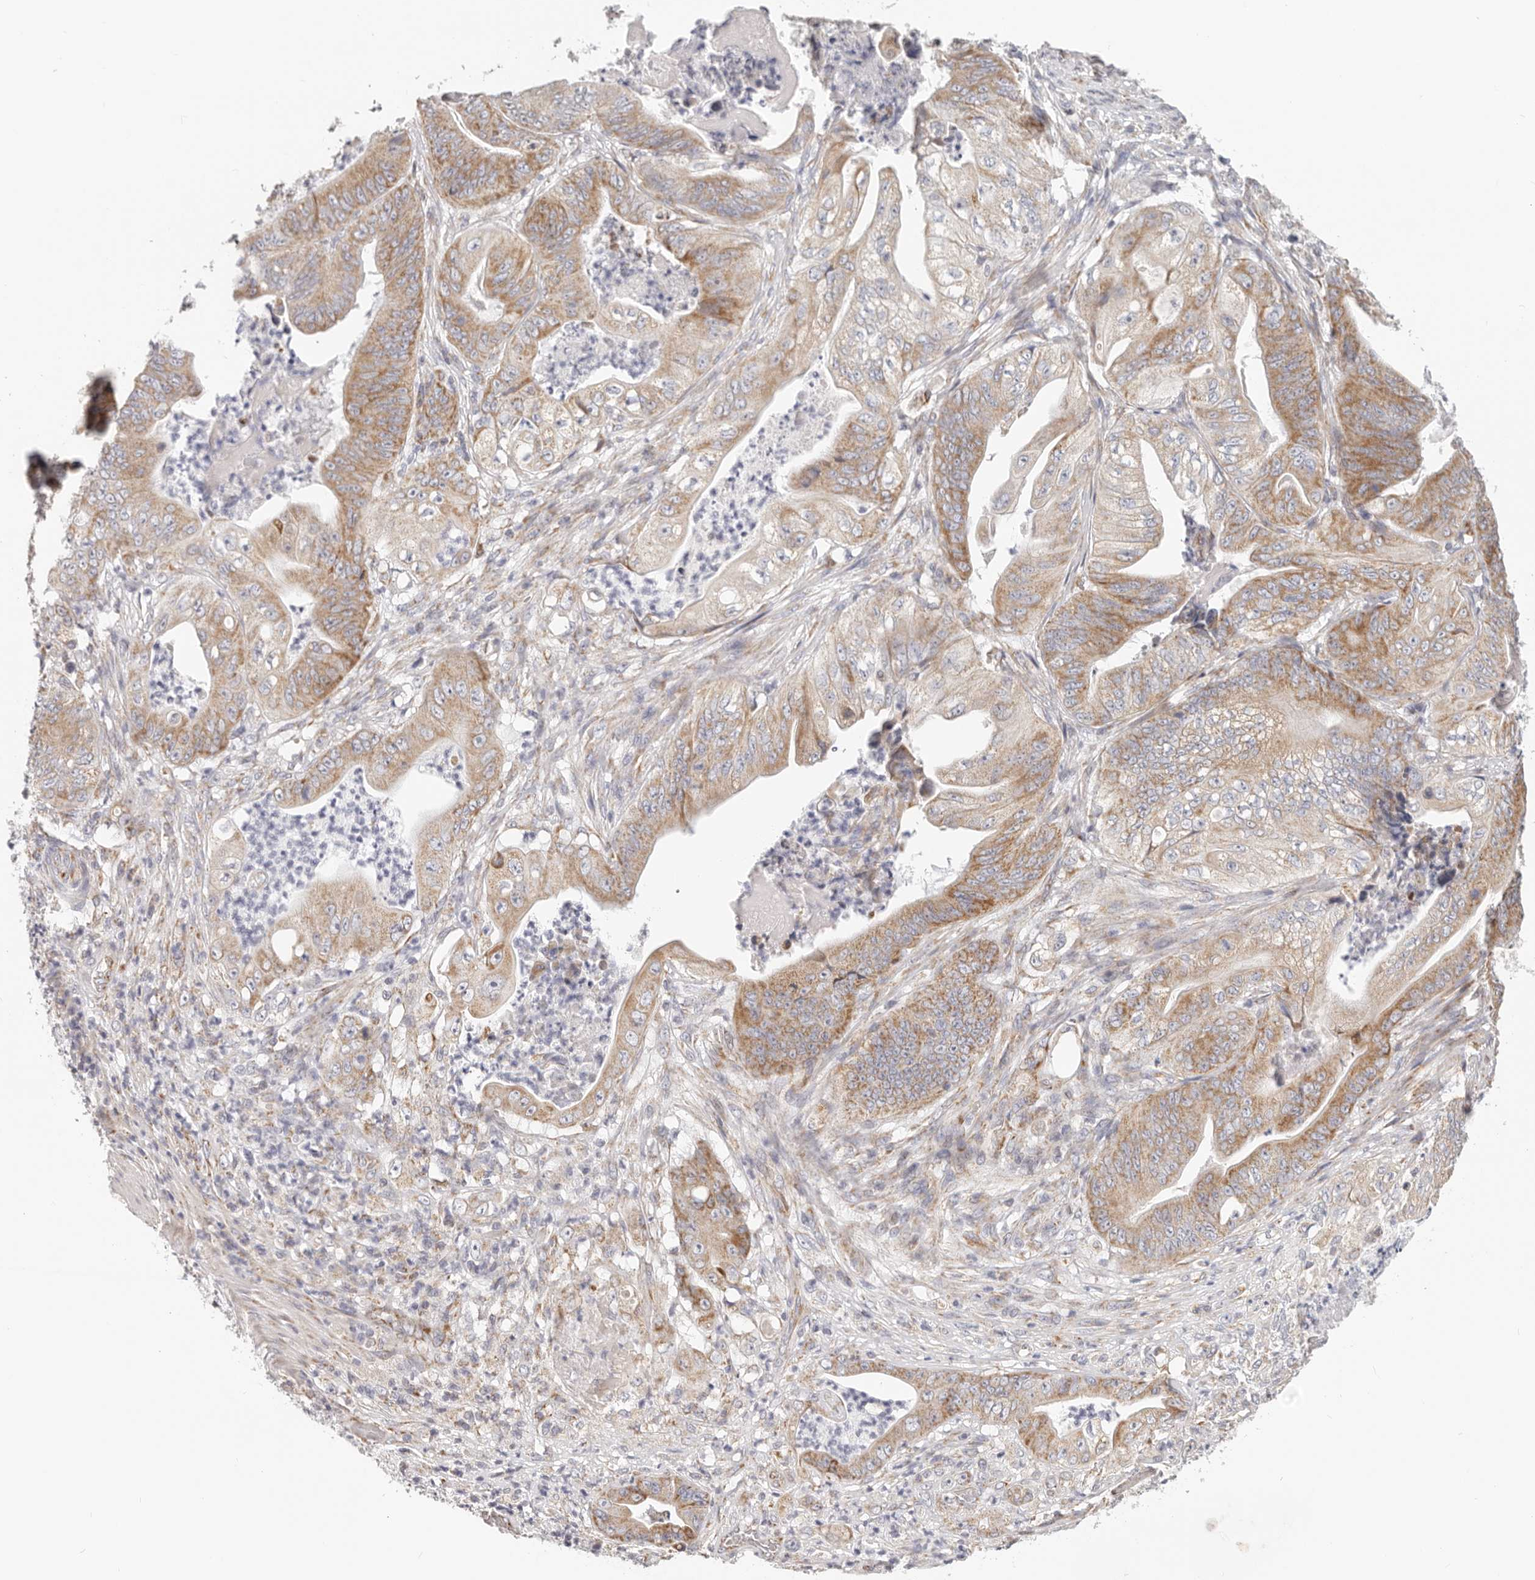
{"staining": {"intensity": "moderate", "quantity": "25%-75%", "location": "cytoplasmic/membranous"}, "tissue": "stomach cancer", "cell_type": "Tumor cells", "image_type": "cancer", "snomed": [{"axis": "morphology", "description": "Adenocarcinoma, NOS"}, {"axis": "topography", "description": "Stomach"}], "caption": "Brown immunohistochemical staining in human stomach adenocarcinoma reveals moderate cytoplasmic/membranous positivity in approximately 25%-75% of tumor cells.", "gene": "AFDN", "patient": {"sex": "female", "age": 73}}